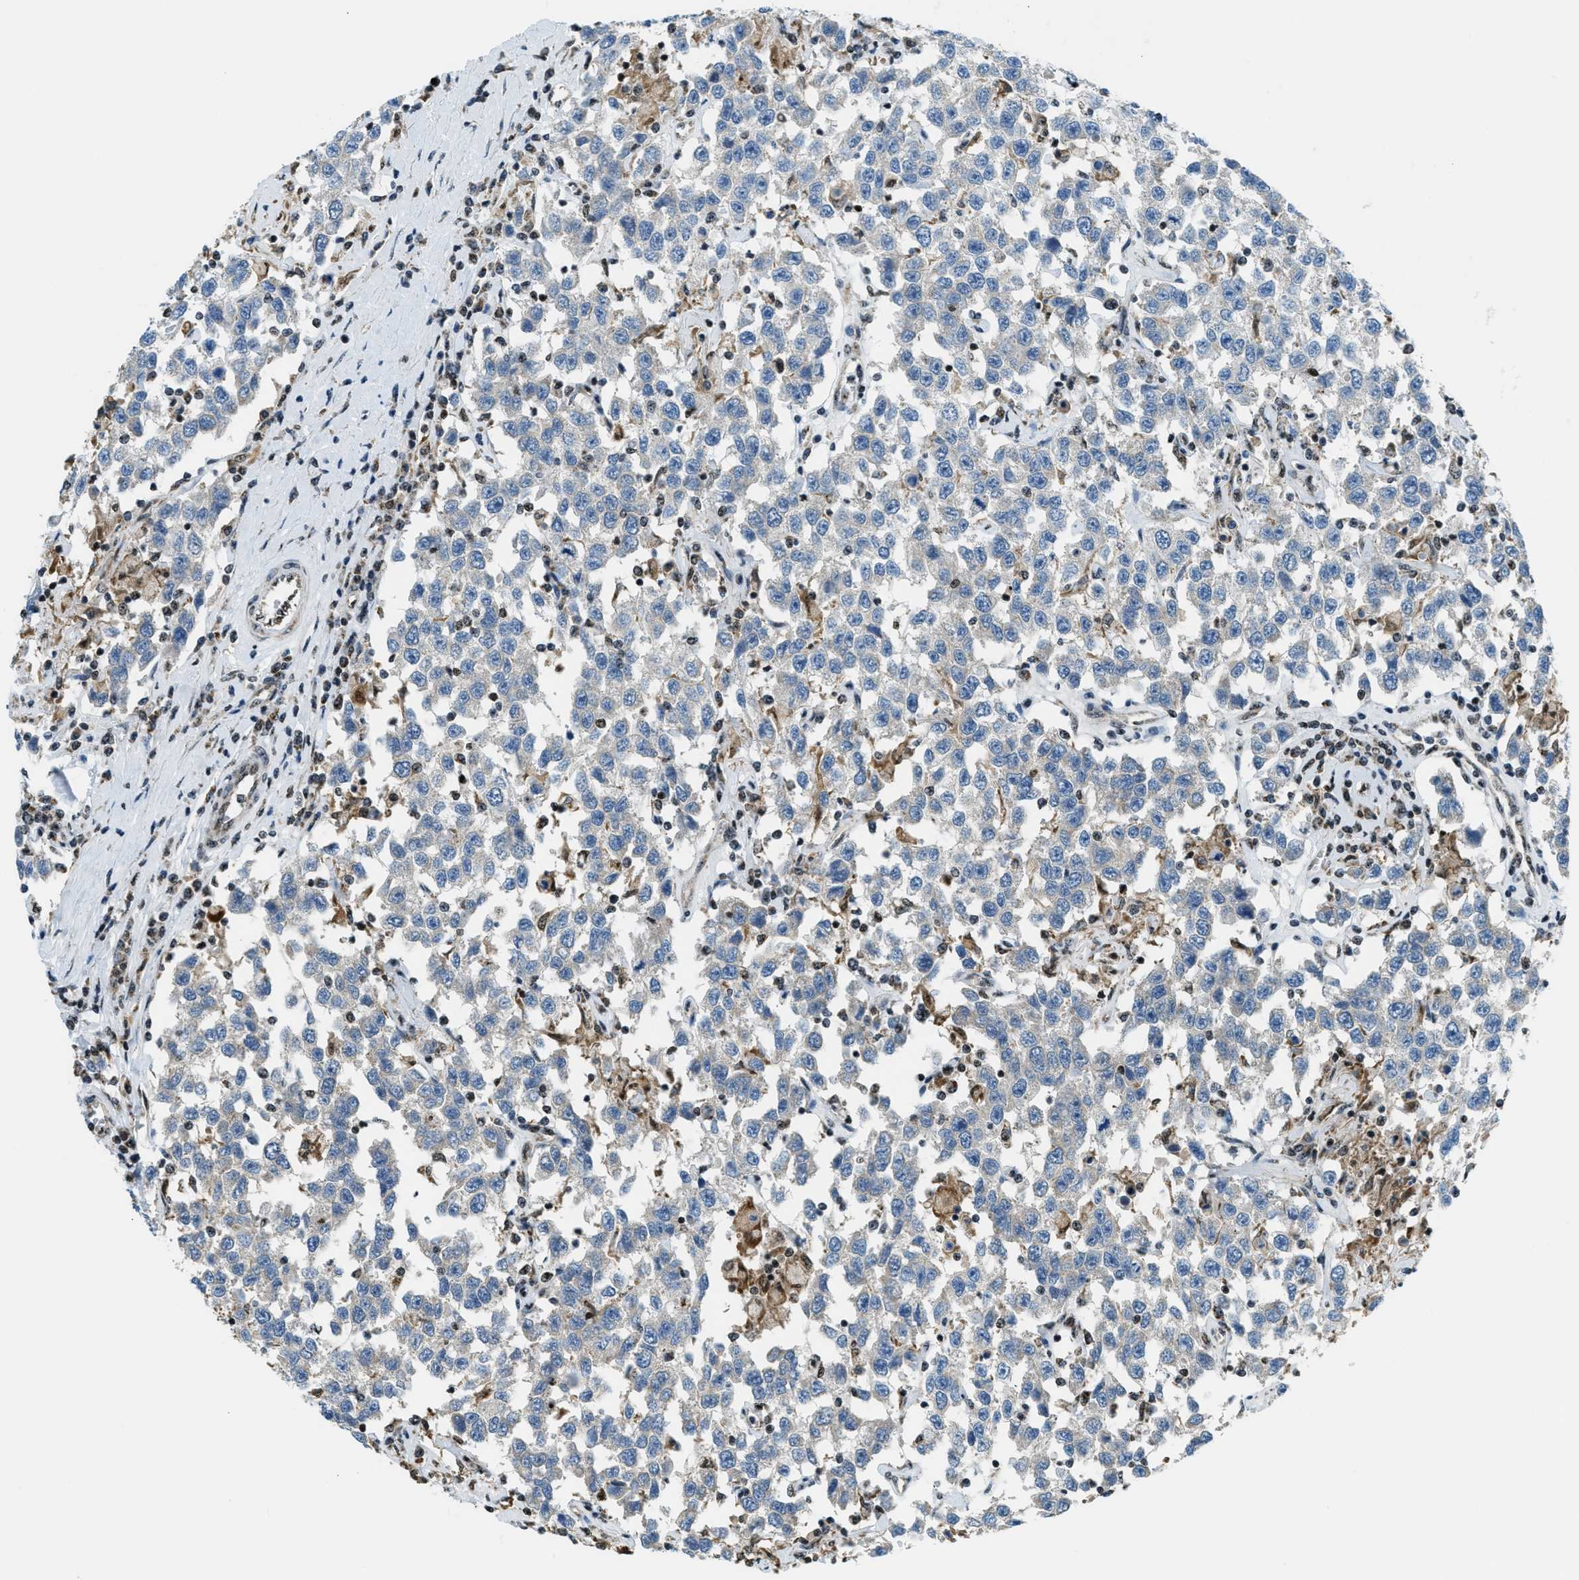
{"staining": {"intensity": "negative", "quantity": "none", "location": "none"}, "tissue": "testis cancer", "cell_type": "Tumor cells", "image_type": "cancer", "snomed": [{"axis": "morphology", "description": "Seminoma, NOS"}, {"axis": "topography", "description": "Testis"}], "caption": "IHC histopathology image of neoplastic tissue: testis cancer stained with DAB (3,3'-diaminobenzidine) shows no significant protein positivity in tumor cells.", "gene": "SP100", "patient": {"sex": "male", "age": 41}}